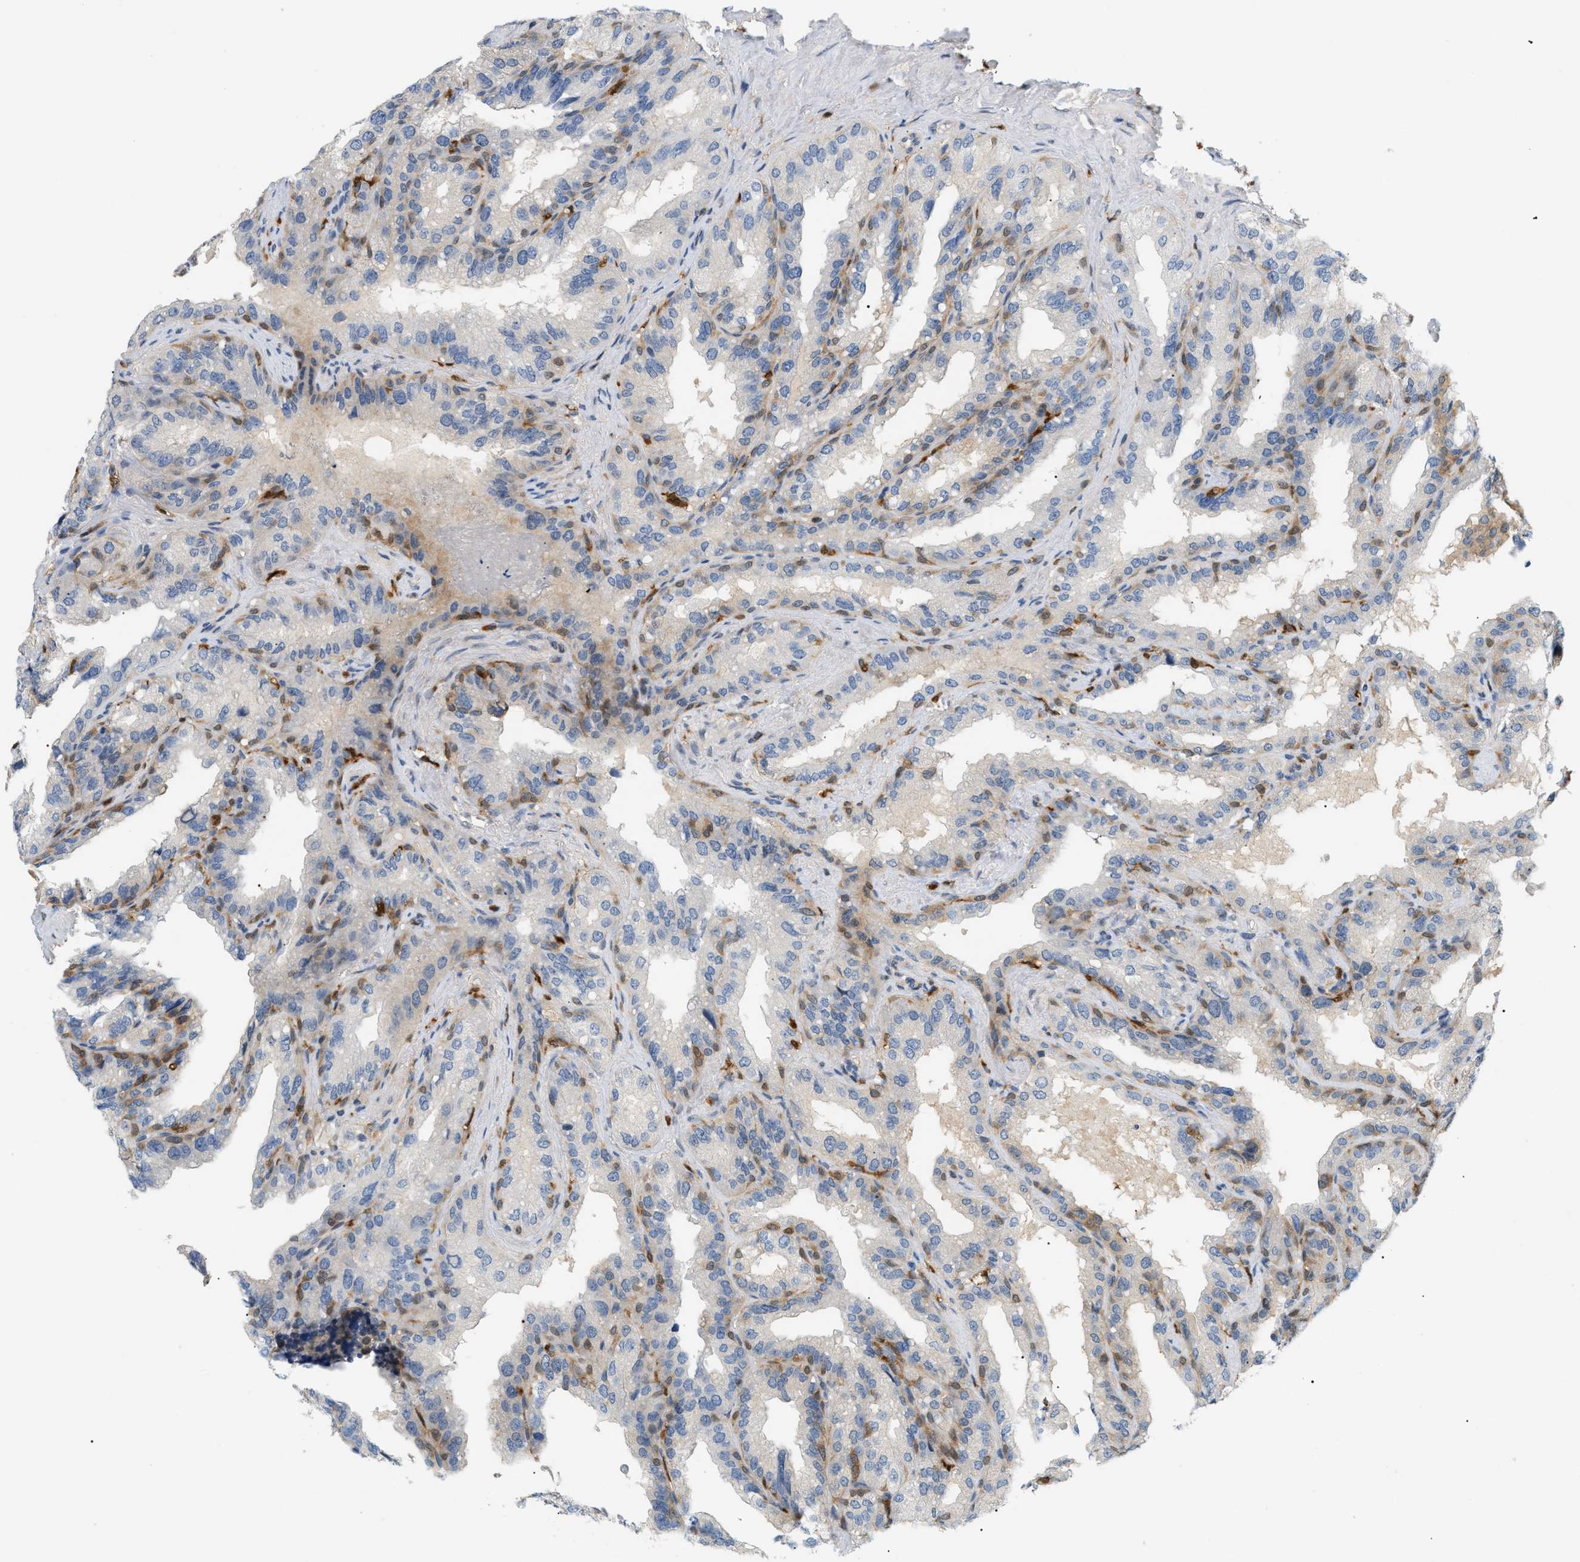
{"staining": {"intensity": "moderate", "quantity": "<25%", "location": "cytoplasmic/membranous,nuclear"}, "tissue": "seminal vesicle", "cell_type": "Glandular cells", "image_type": "normal", "snomed": [{"axis": "morphology", "description": "Normal tissue, NOS"}, {"axis": "topography", "description": "Seminal veicle"}], "caption": "Immunohistochemical staining of normal human seminal vesicle displays low levels of moderate cytoplasmic/membranous,nuclear expression in approximately <25% of glandular cells.", "gene": "PYCARD", "patient": {"sex": "male", "age": 68}}